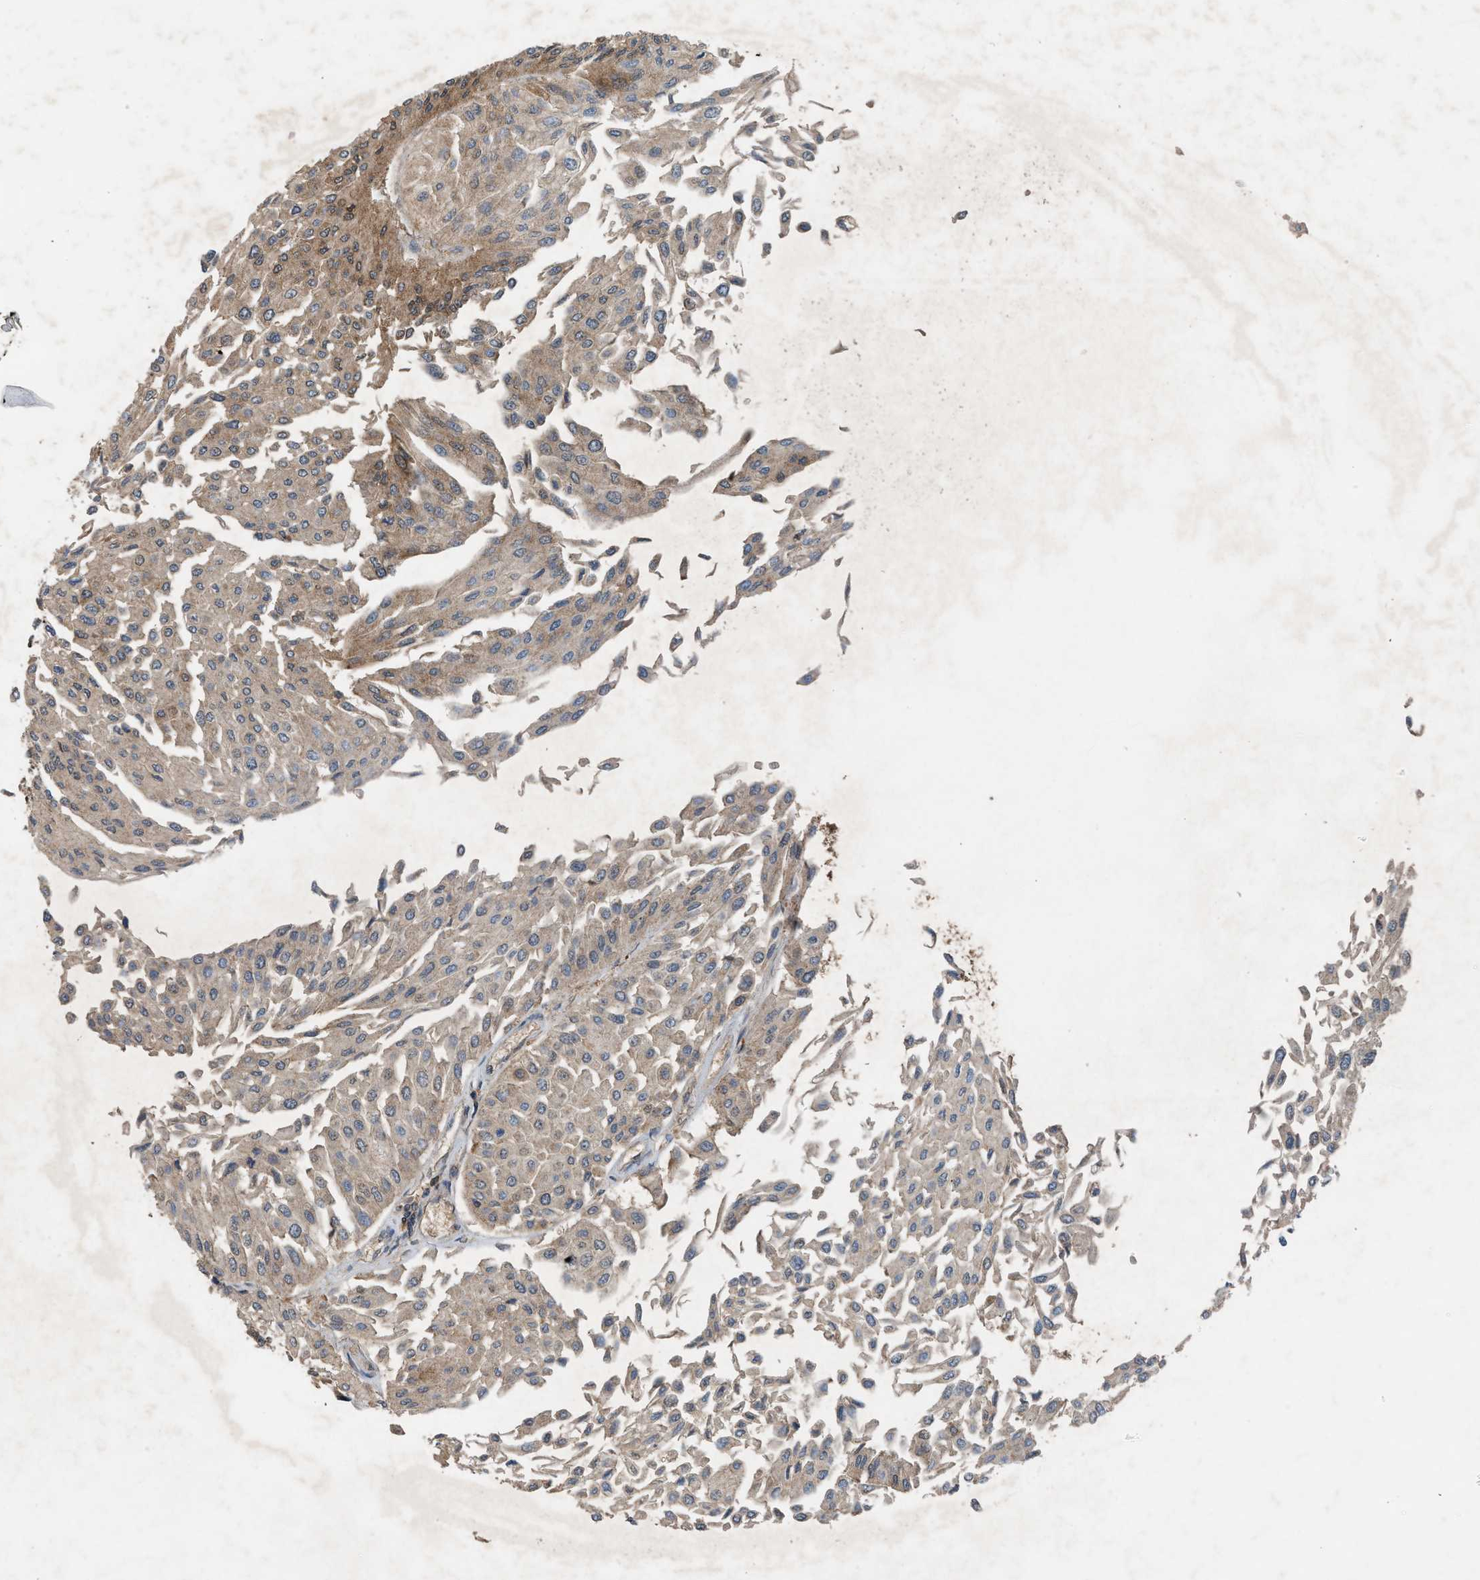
{"staining": {"intensity": "weak", "quantity": ">75%", "location": "cytoplasmic/membranous"}, "tissue": "urothelial cancer", "cell_type": "Tumor cells", "image_type": "cancer", "snomed": [{"axis": "morphology", "description": "Urothelial carcinoma, Low grade"}, {"axis": "topography", "description": "Urinary bladder"}], "caption": "Immunohistochemistry of human low-grade urothelial carcinoma shows low levels of weak cytoplasmic/membranous positivity in approximately >75% of tumor cells.", "gene": "OXSR1", "patient": {"sex": "female", "age": 60}}